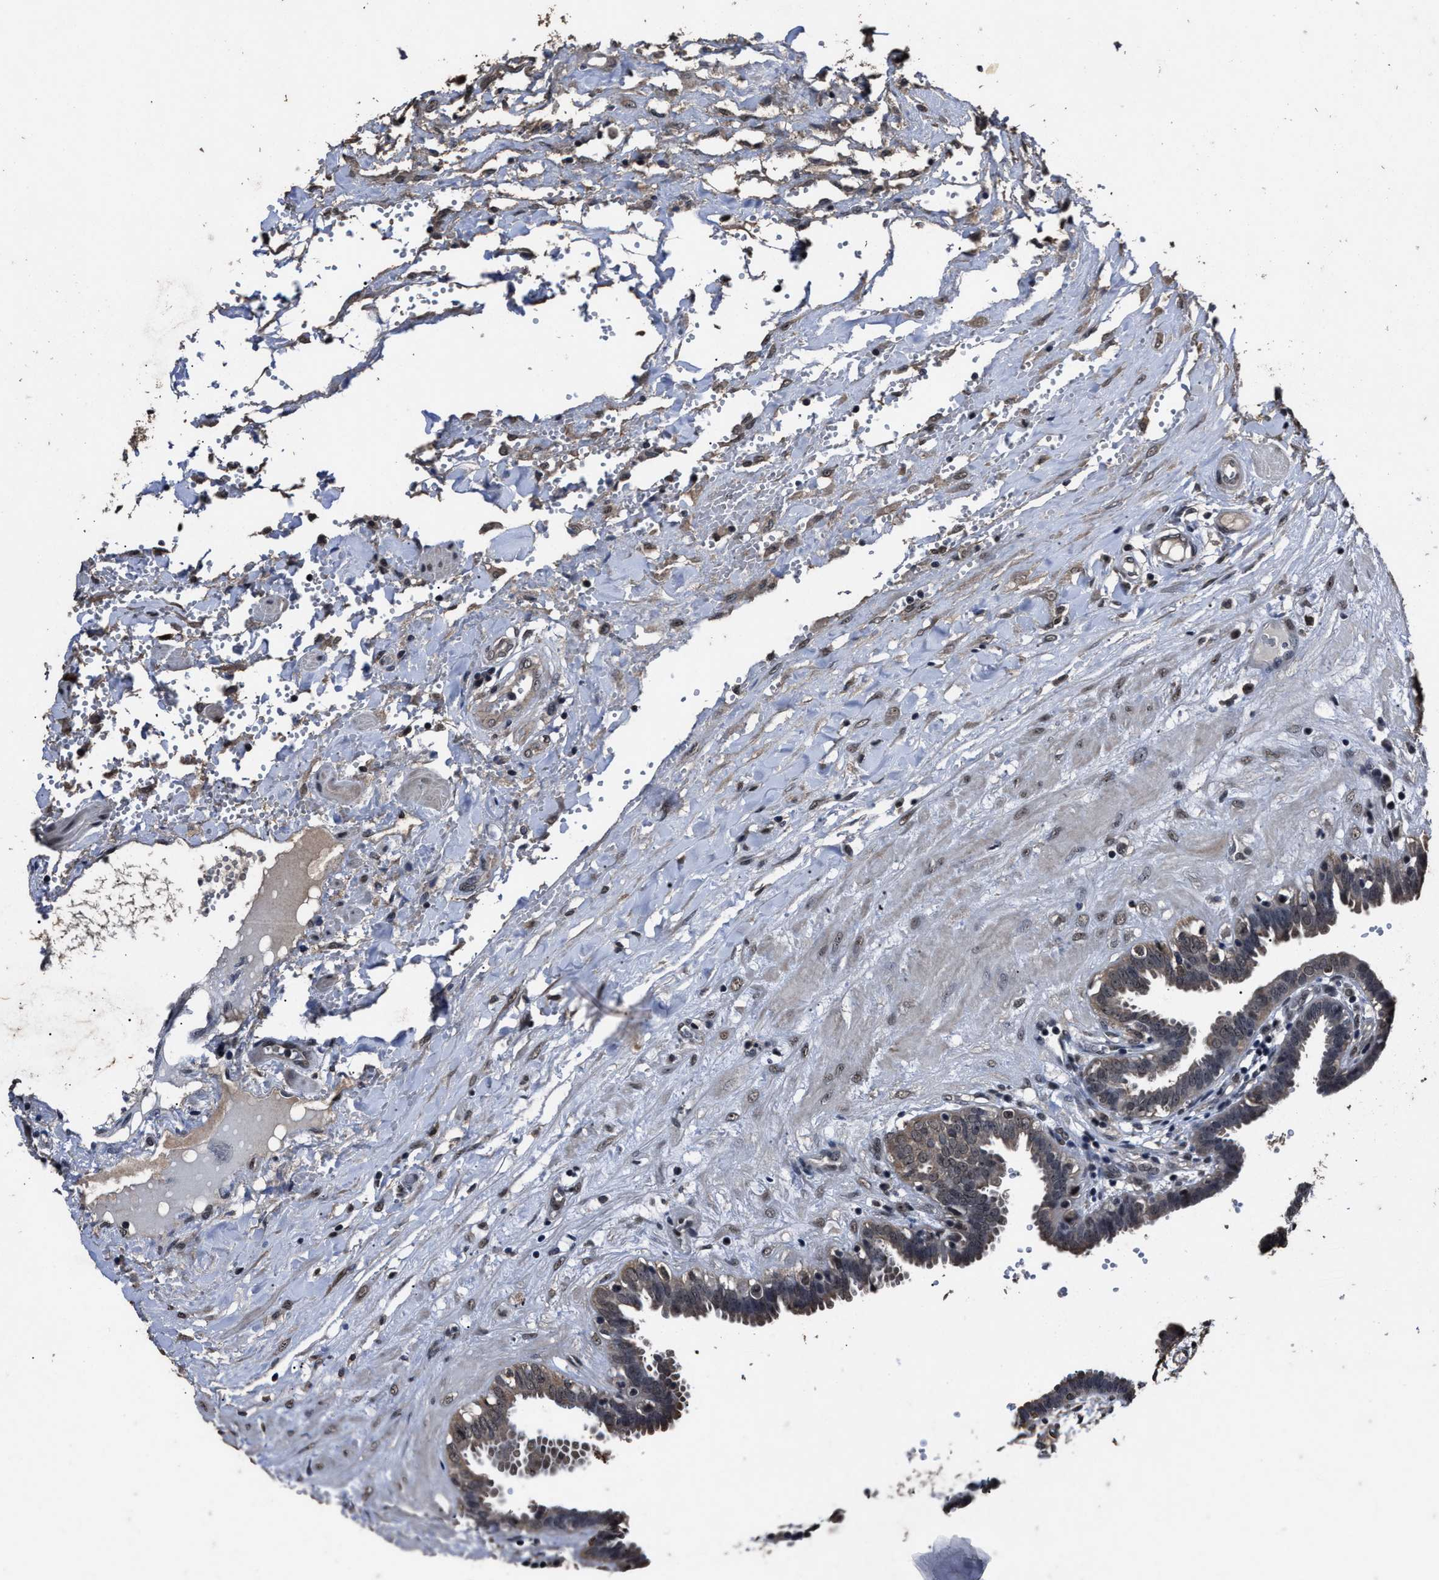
{"staining": {"intensity": "weak", "quantity": ">75%", "location": "cytoplasmic/membranous"}, "tissue": "fallopian tube", "cell_type": "Glandular cells", "image_type": "normal", "snomed": [{"axis": "morphology", "description": "Normal tissue, NOS"}, {"axis": "topography", "description": "Fallopian tube"}, {"axis": "topography", "description": "Placenta"}], "caption": "Immunohistochemistry staining of benign fallopian tube, which exhibits low levels of weak cytoplasmic/membranous positivity in about >75% of glandular cells indicating weak cytoplasmic/membranous protein positivity. The staining was performed using DAB (3,3'-diaminobenzidine) (brown) for protein detection and nuclei were counterstained in hematoxylin (blue).", "gene": "RSBN1L", "patient": {"sex": "female", "age": 32}}